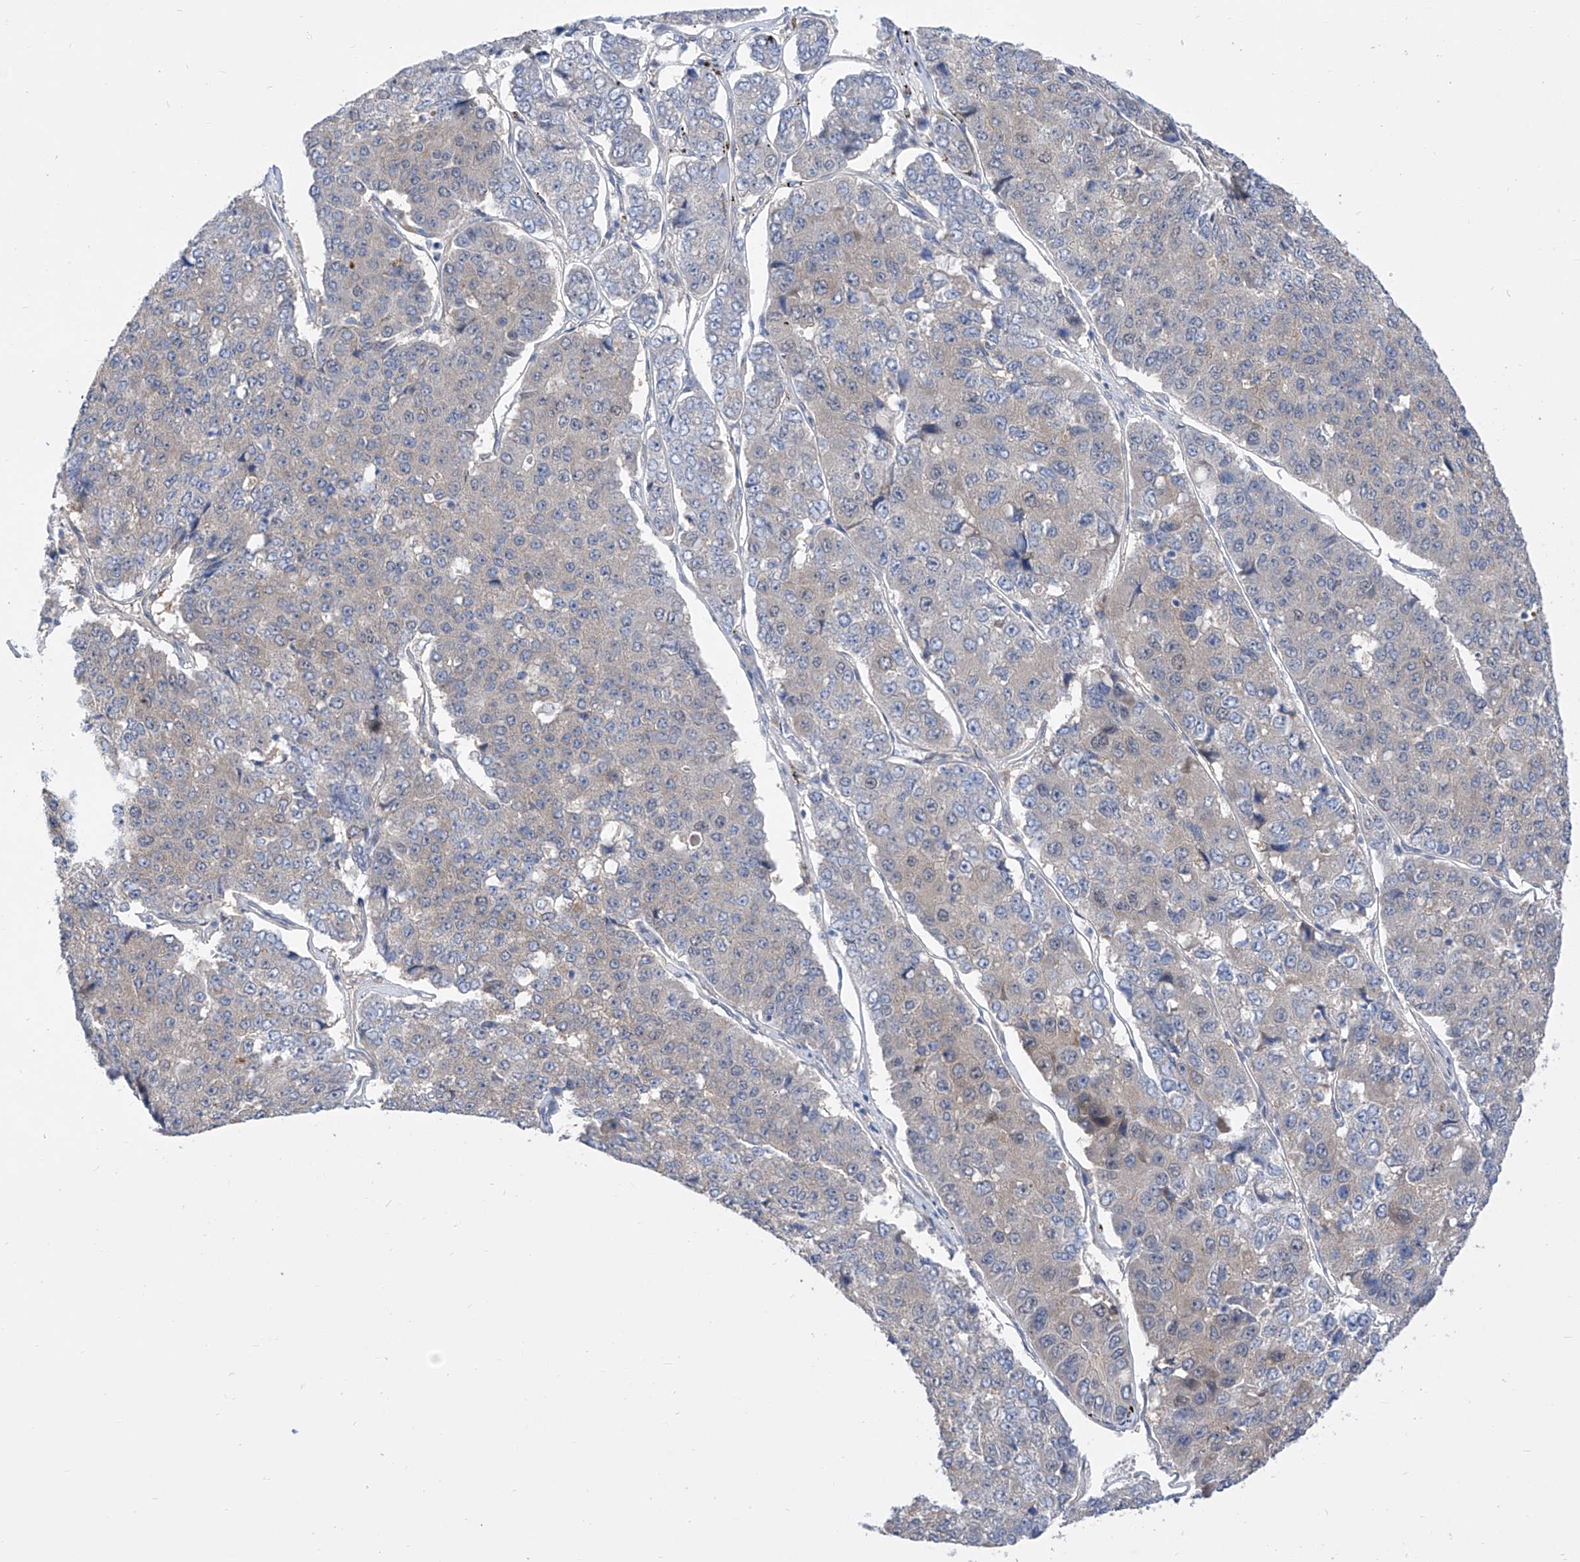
{"staining": {"intensity": "negative", "quantity": "none", "location": "none"}, "tissue": "pancreatic cancer", "cell_type": "Tumor cells", "image_type": "cancer", "snomed": [{"axis": "morphology", "description": "Adenocarcinoma, NOS"}, {"axis": "topography", "description": "Pancreas"}], "caption": "Tumor cells are negative for brown protein staining in pancreatic cancer (adenocarcinoma). (DAB (3,3'-diaminobenzidine) immunohistochemistry, high magnification).", "gene": "SRBD1", "patient": {"sex": "male", "age": 50}}